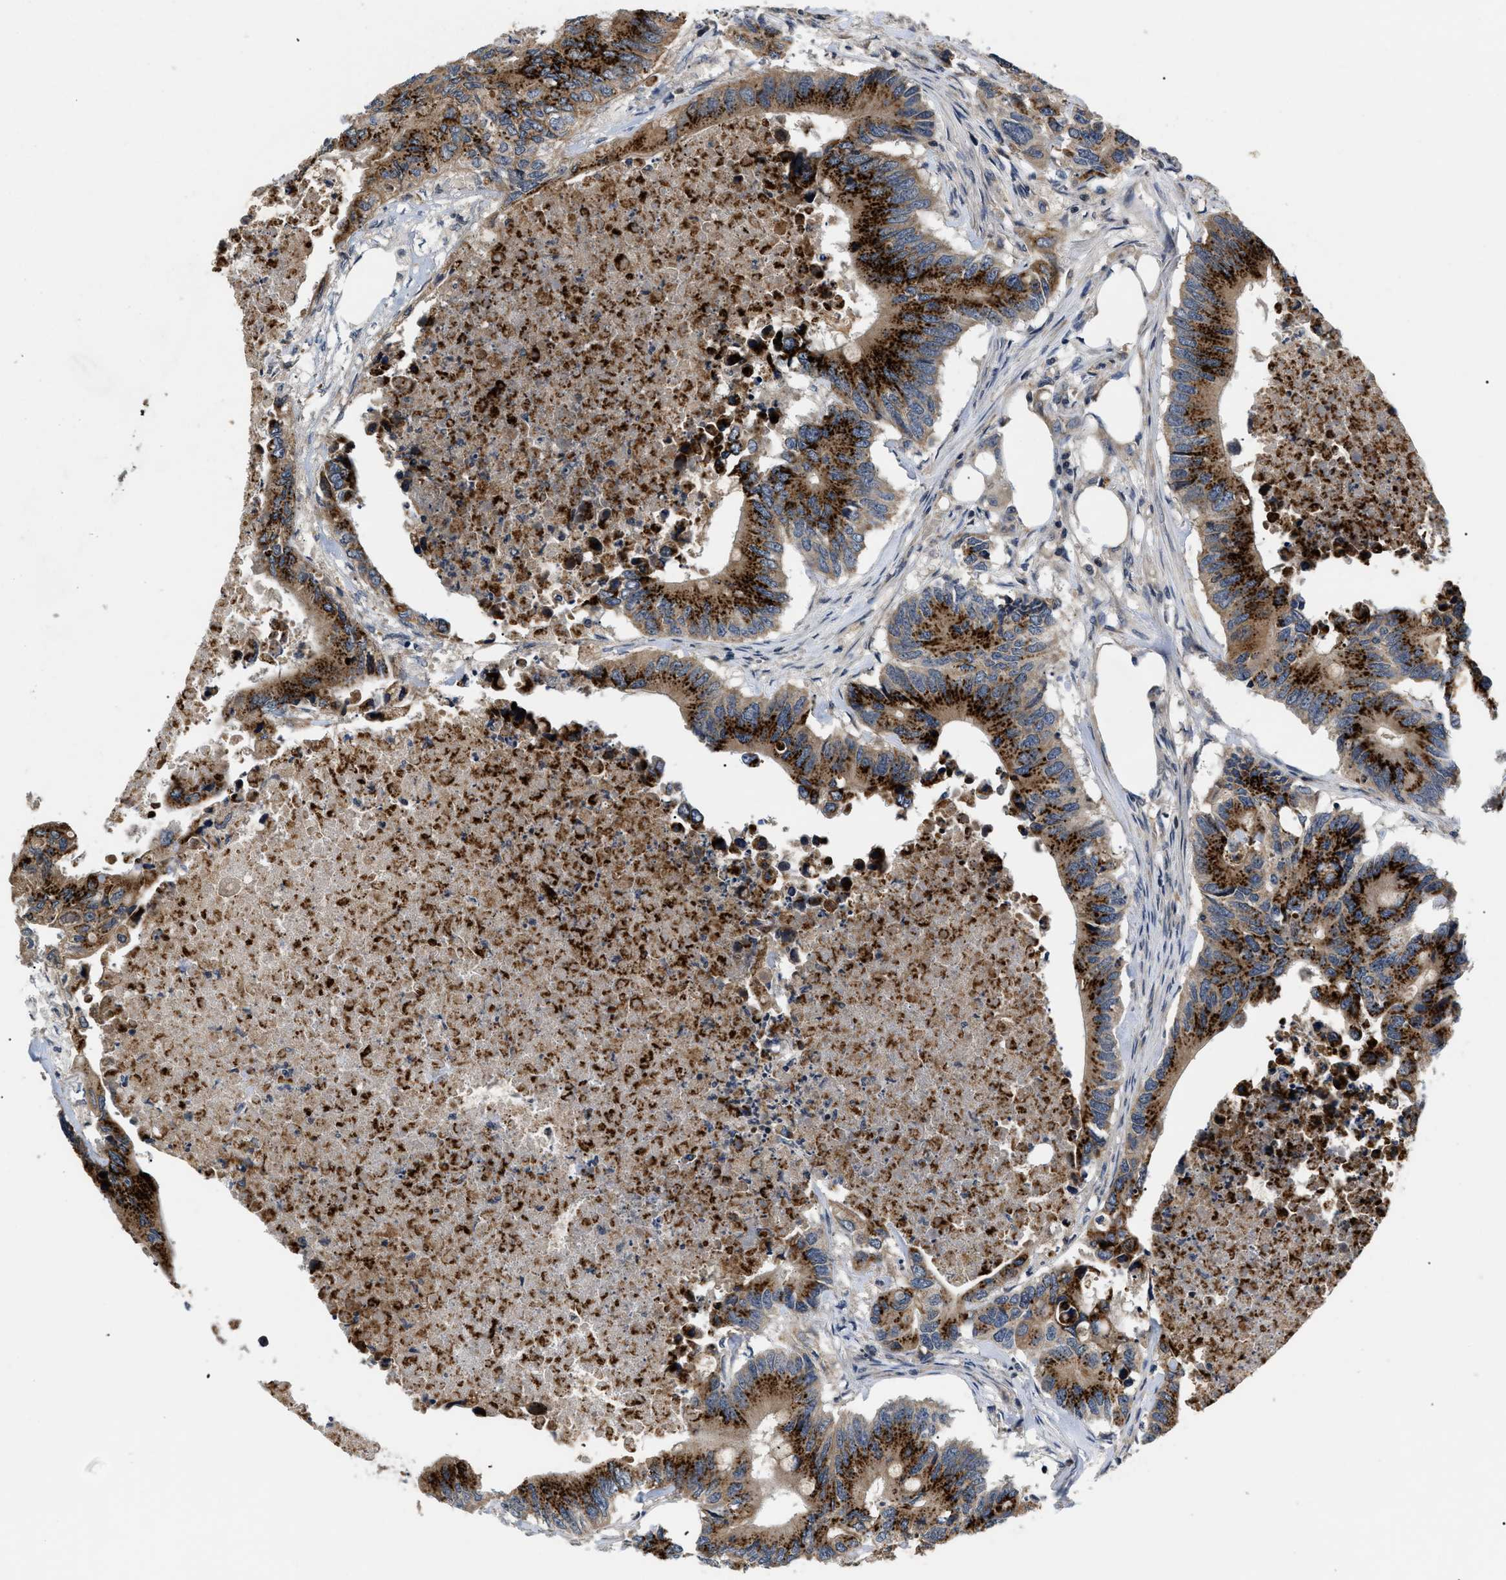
{"staining": {"intensity": "strong", "quantity": ">75%", "location": "cytoplasmic/membranous"}, "tissue": "colorectal cancer", "cell_type": "Tumor cells", "image_type": "cancer", "snomed": [{"axis": "morphology", "description": "Adenocarcinoma, NOS"}, {"axis": "topography", "description": "Colon"}], "caption": "Protein staining by immunohistochemistry (IHC) reveals strong cytoplasmic/membranous staining in about >75% of tumor cells in colorectal cancer. The staining was performed using DAB, with brown indicating positive protein expression. Nuclei are stained blue with hematoxylin.", "gene": "HMGCR", "patient": {"sex": "male", "age": 71}}